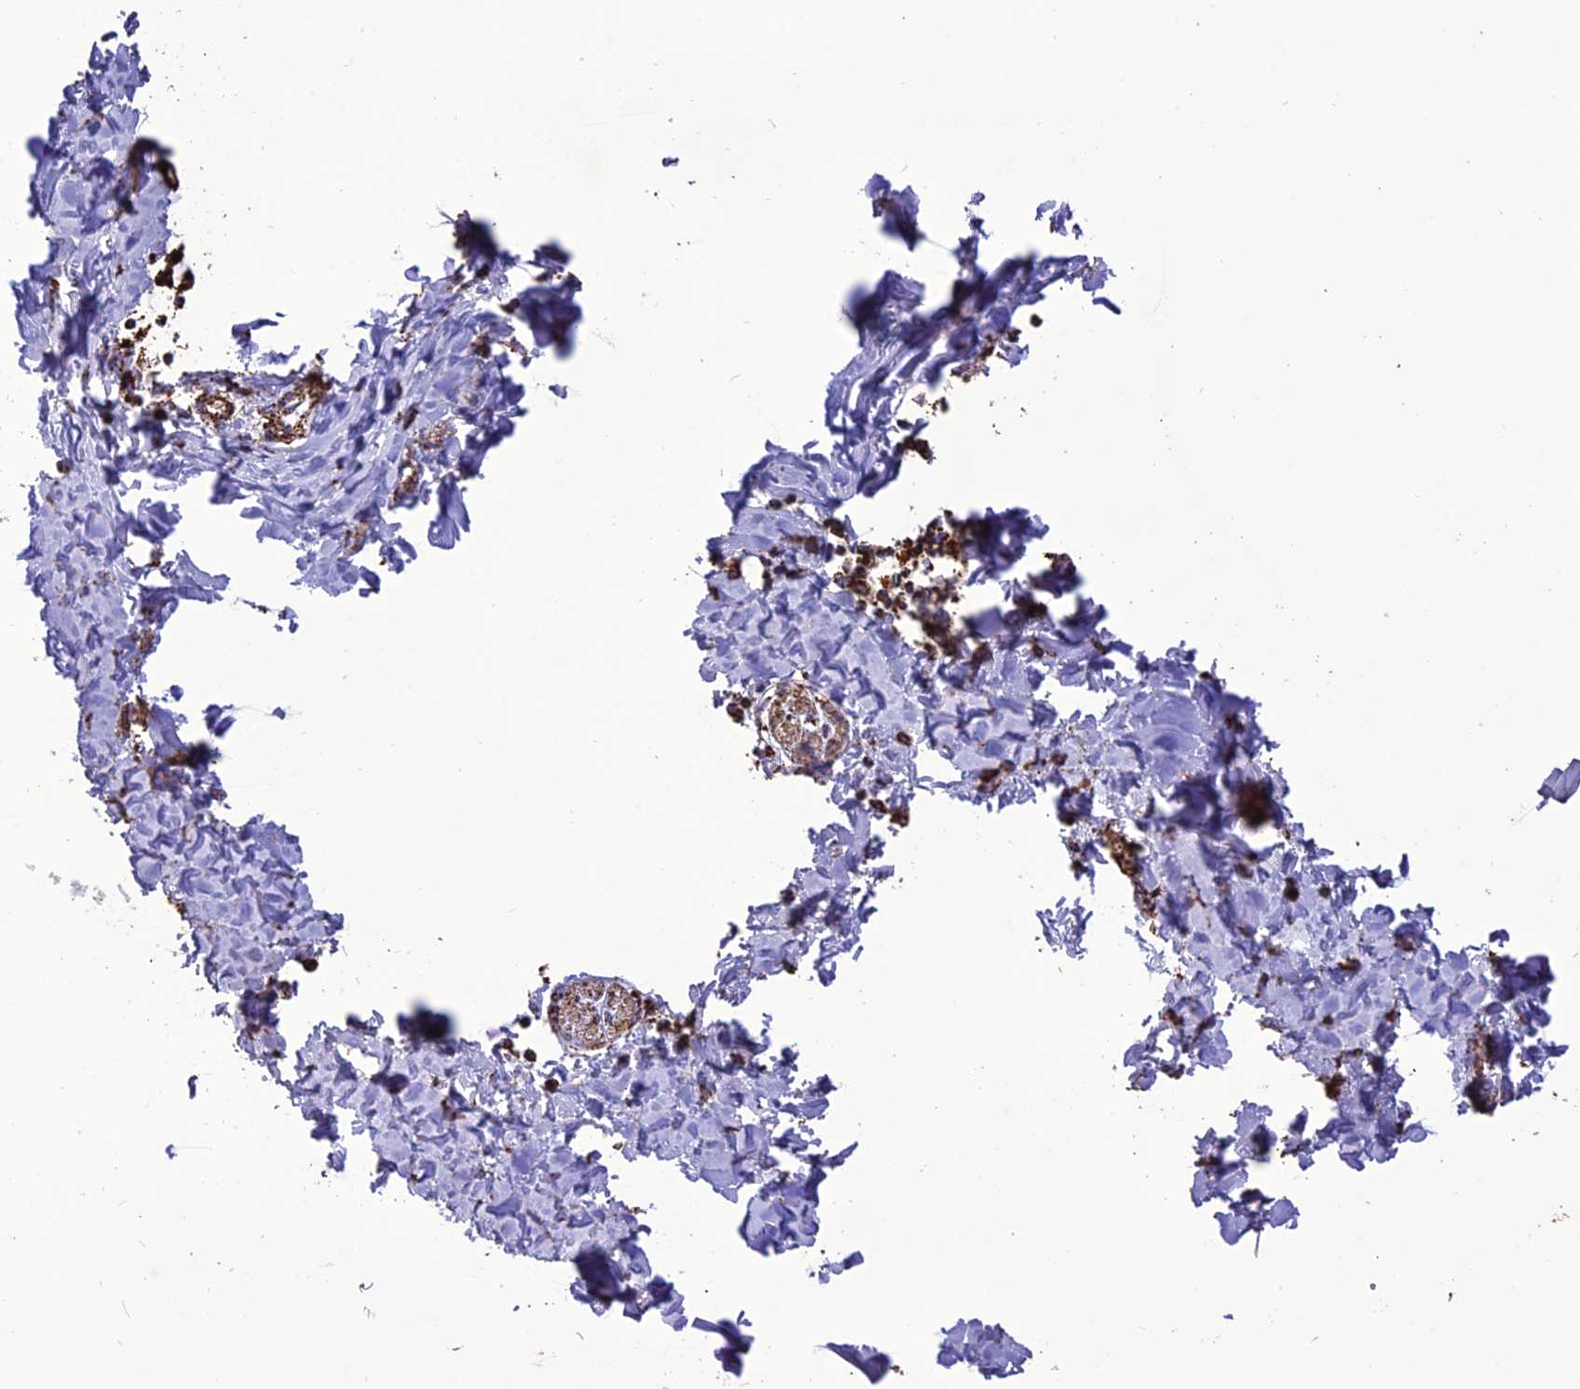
{"staining": {"intensity": "strong", "quantity": "25%-75%", "location": "cytoplasmic/membranous"}, "tissue": "smooth muscle", "cell_type": "Smooth muscle cells", "image_type": "normal", "snomed": [{"axis": "morphology", "description": "Normal tissue, NOS"}, {"axis": "morphology", "description": "Adenocarcinoma, NOS"}, {"axis": "topography", "description": "Colon"}, {"axis": "topography", "description": "Peripheral nerve tissue"}], "caption": "Normal smooth muscle exhibits strong cytoplasmic/membranous staining in about 25%-75% of smooth muscle cells.", "gene": "NDUFAF1", "patient": {"sex": "male", "age": 14}}